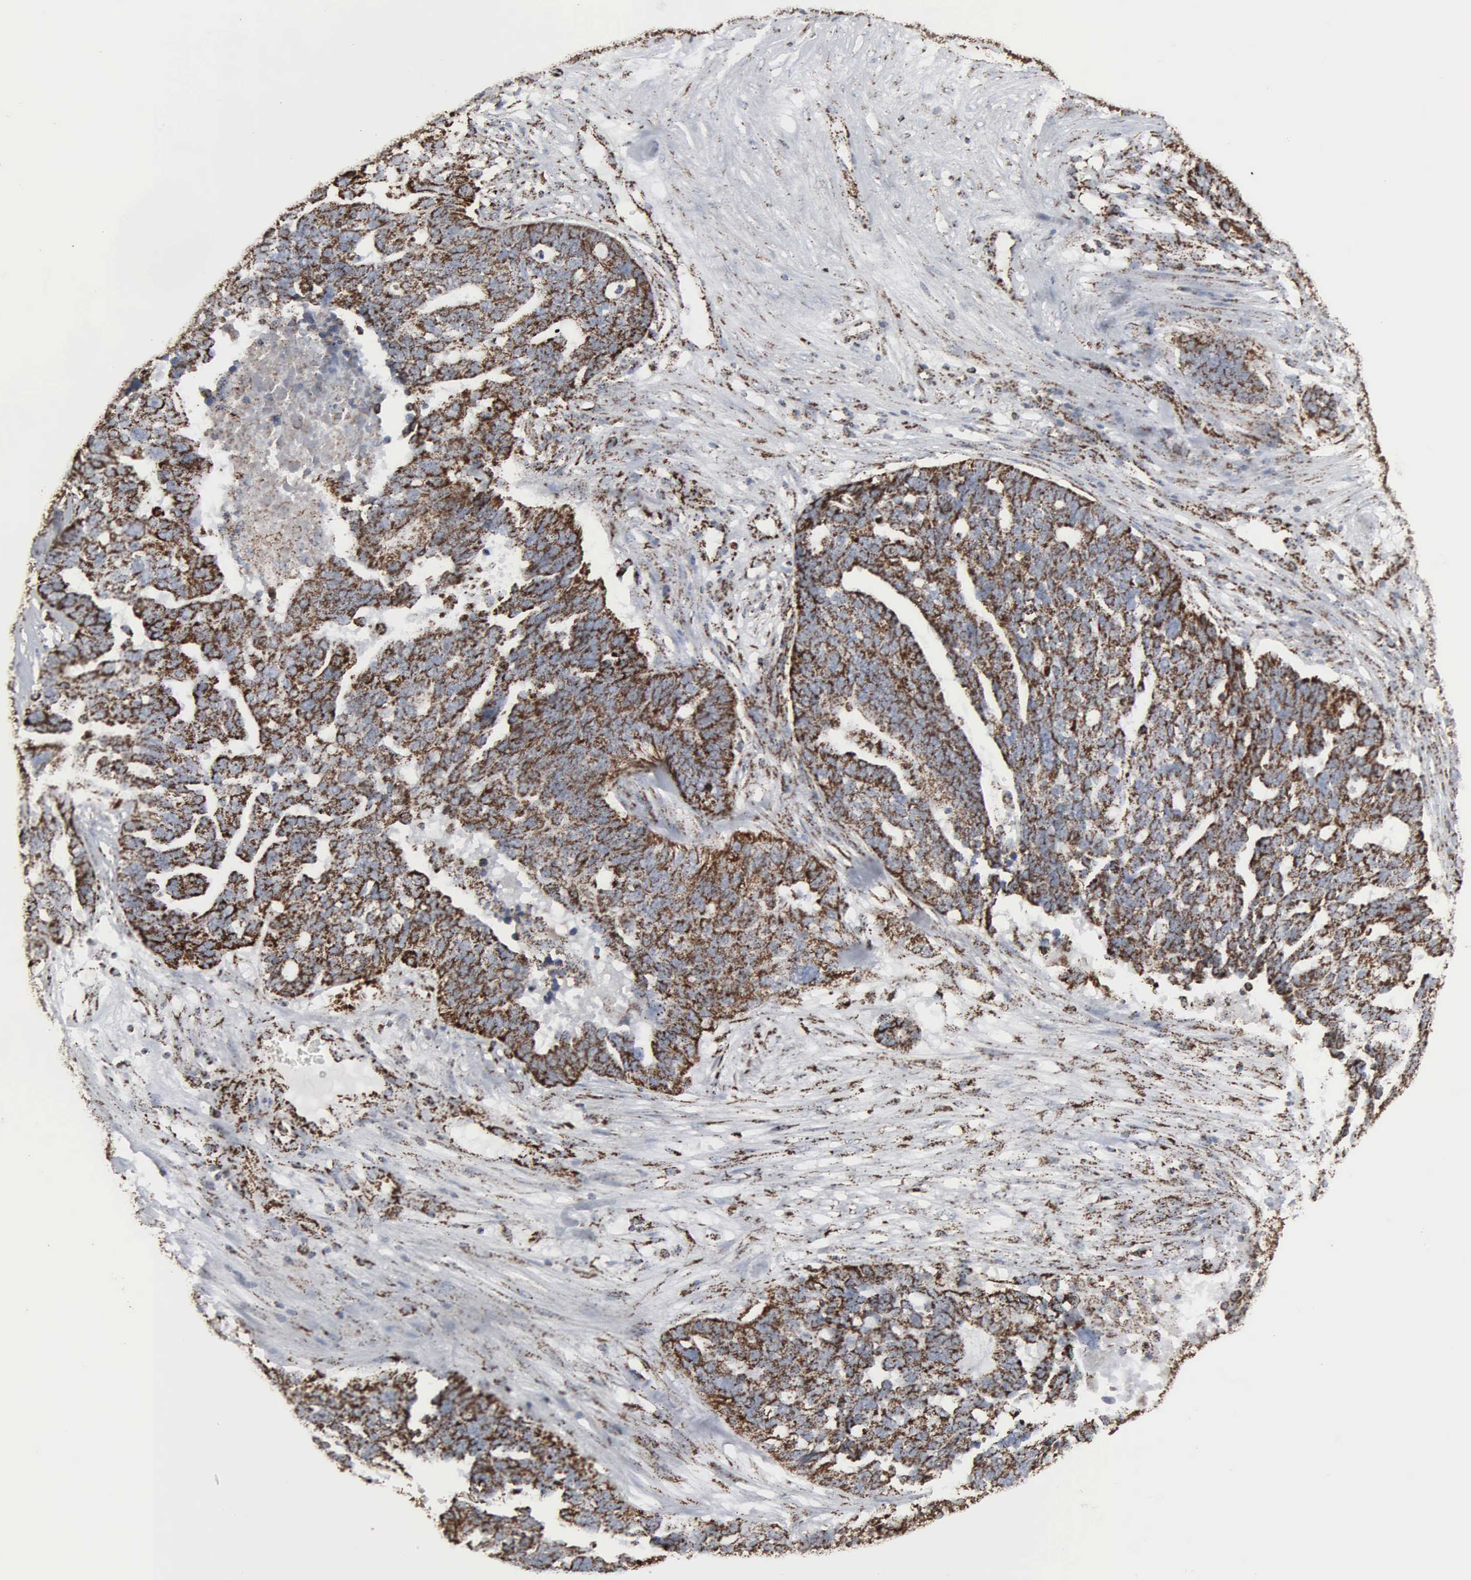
{"staining": {"intensity": "strong", "quantity": ">75%", "location": "cytoplasmic/membranous"}, "tissue": "ovarian cancer", "cell_type": "Tumor cells", "image_type": "cancer", "snomed": [{"axis": "morphology", "description": "Cystadenocarcinoma, serous, NOS"}, {"axis": "topography", "description": "Ovary"}], "caption": "High-magnification brightfield microscopy of ovarian cancer (serous cystadenocarcinoma) stained with DAB (3,3'-diaminobenzidine) (brown) and counterstained with hematoxylin (blue). tumor cells exhibit strong cytoplasmic/membranous expression is present in approximately>75% of cells.", "gene": "HSPA9", "patient": {"sex": "female", "age": 59}}